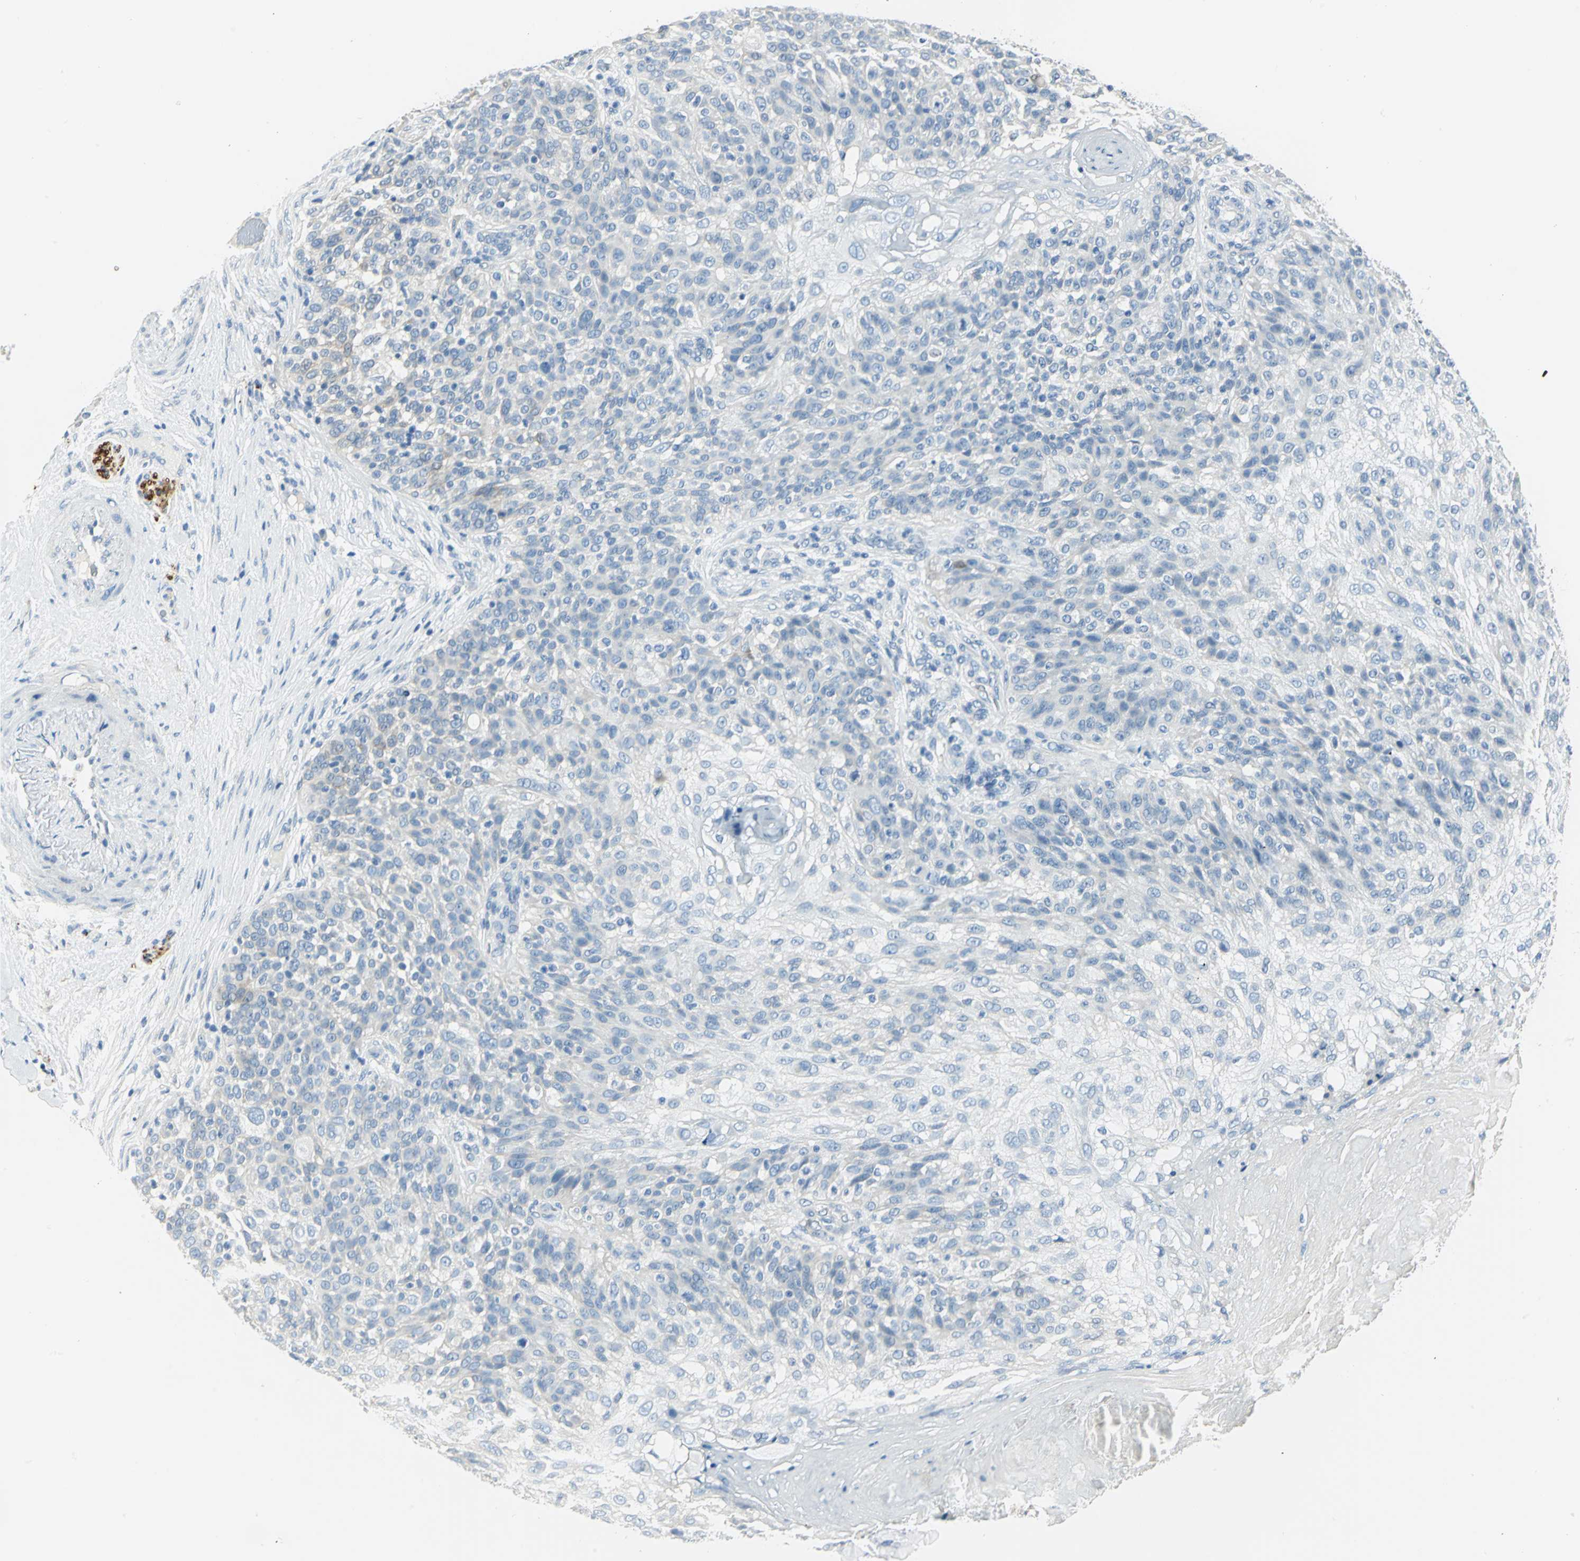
{"staining": {"intensity": "negative", "quantity": "none", "location": "none"}, "tissue": "skin cancer", "cell_type": "Tumor cells", "image_type": "cancer", "snomed": [{"axis": "morphology", "description": "Normal tissue, NOS"}, {"axis": "morphology", "description": "Squamous cell carcinoma, NOS"}, {"axis": "topography", "description": "Skin"}], "caption": "The histopathology image displays no staining of tumor cells in skin squamous cell carcinoma.", "gene": "UCHL1", "patient": {"sex": "female", "age": 83}}